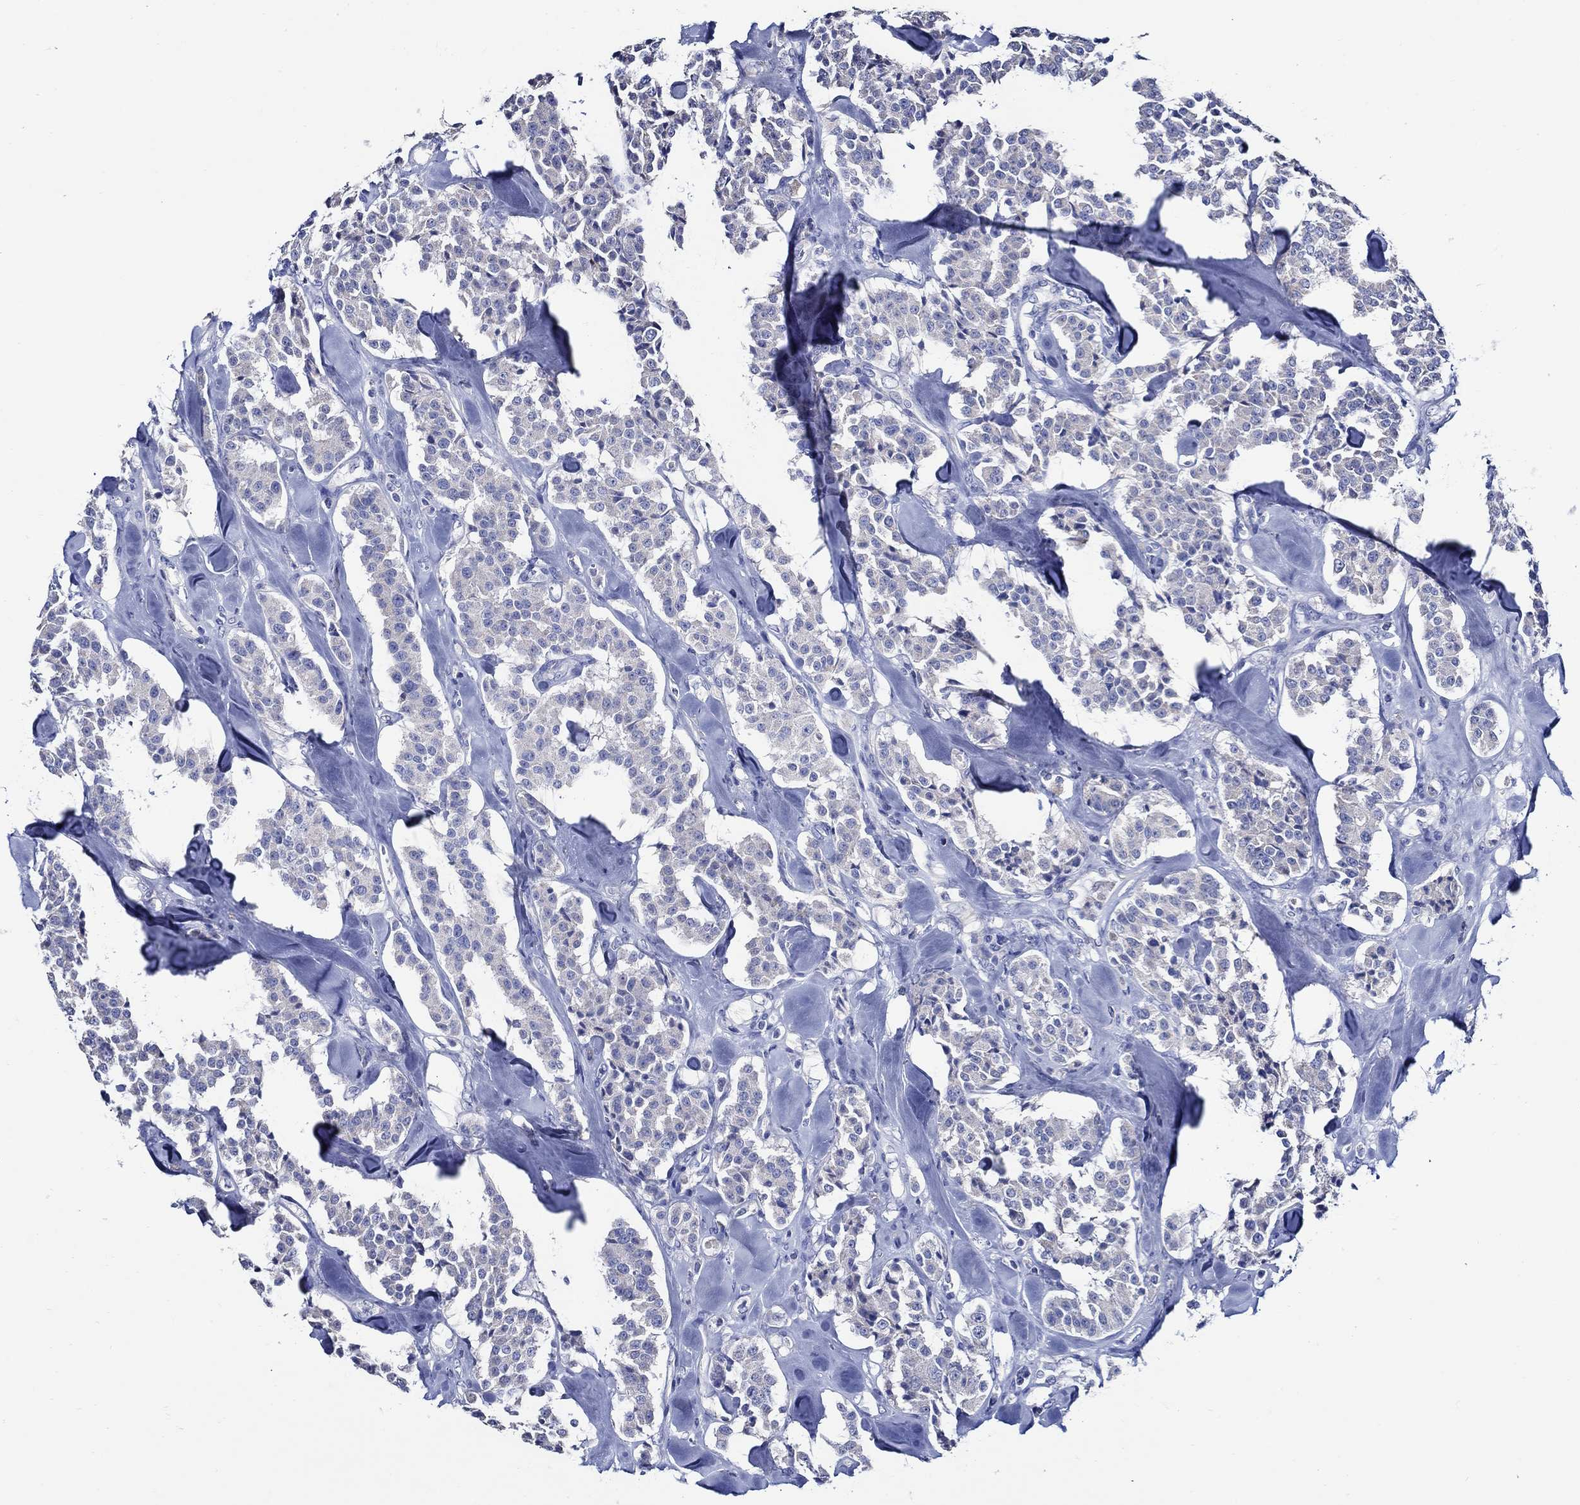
{"staining": {"intensity": "negative", "quantity": "none", "location": "none"}, "tissue": "carcinoid", "cell_type": "Tumor cells", "image_type": "cancer", "snomed": [{"axis": "morphology", "description": "Carcinoid, malignant, NOS"}, {"axis": "topography", "description": "Pancreas"}], "caption": "Tumor cells are negative for protein expression in human malignant carcinoid.", "gene": "SKOR1", "patient": {"sex": "male", "age": 41}}